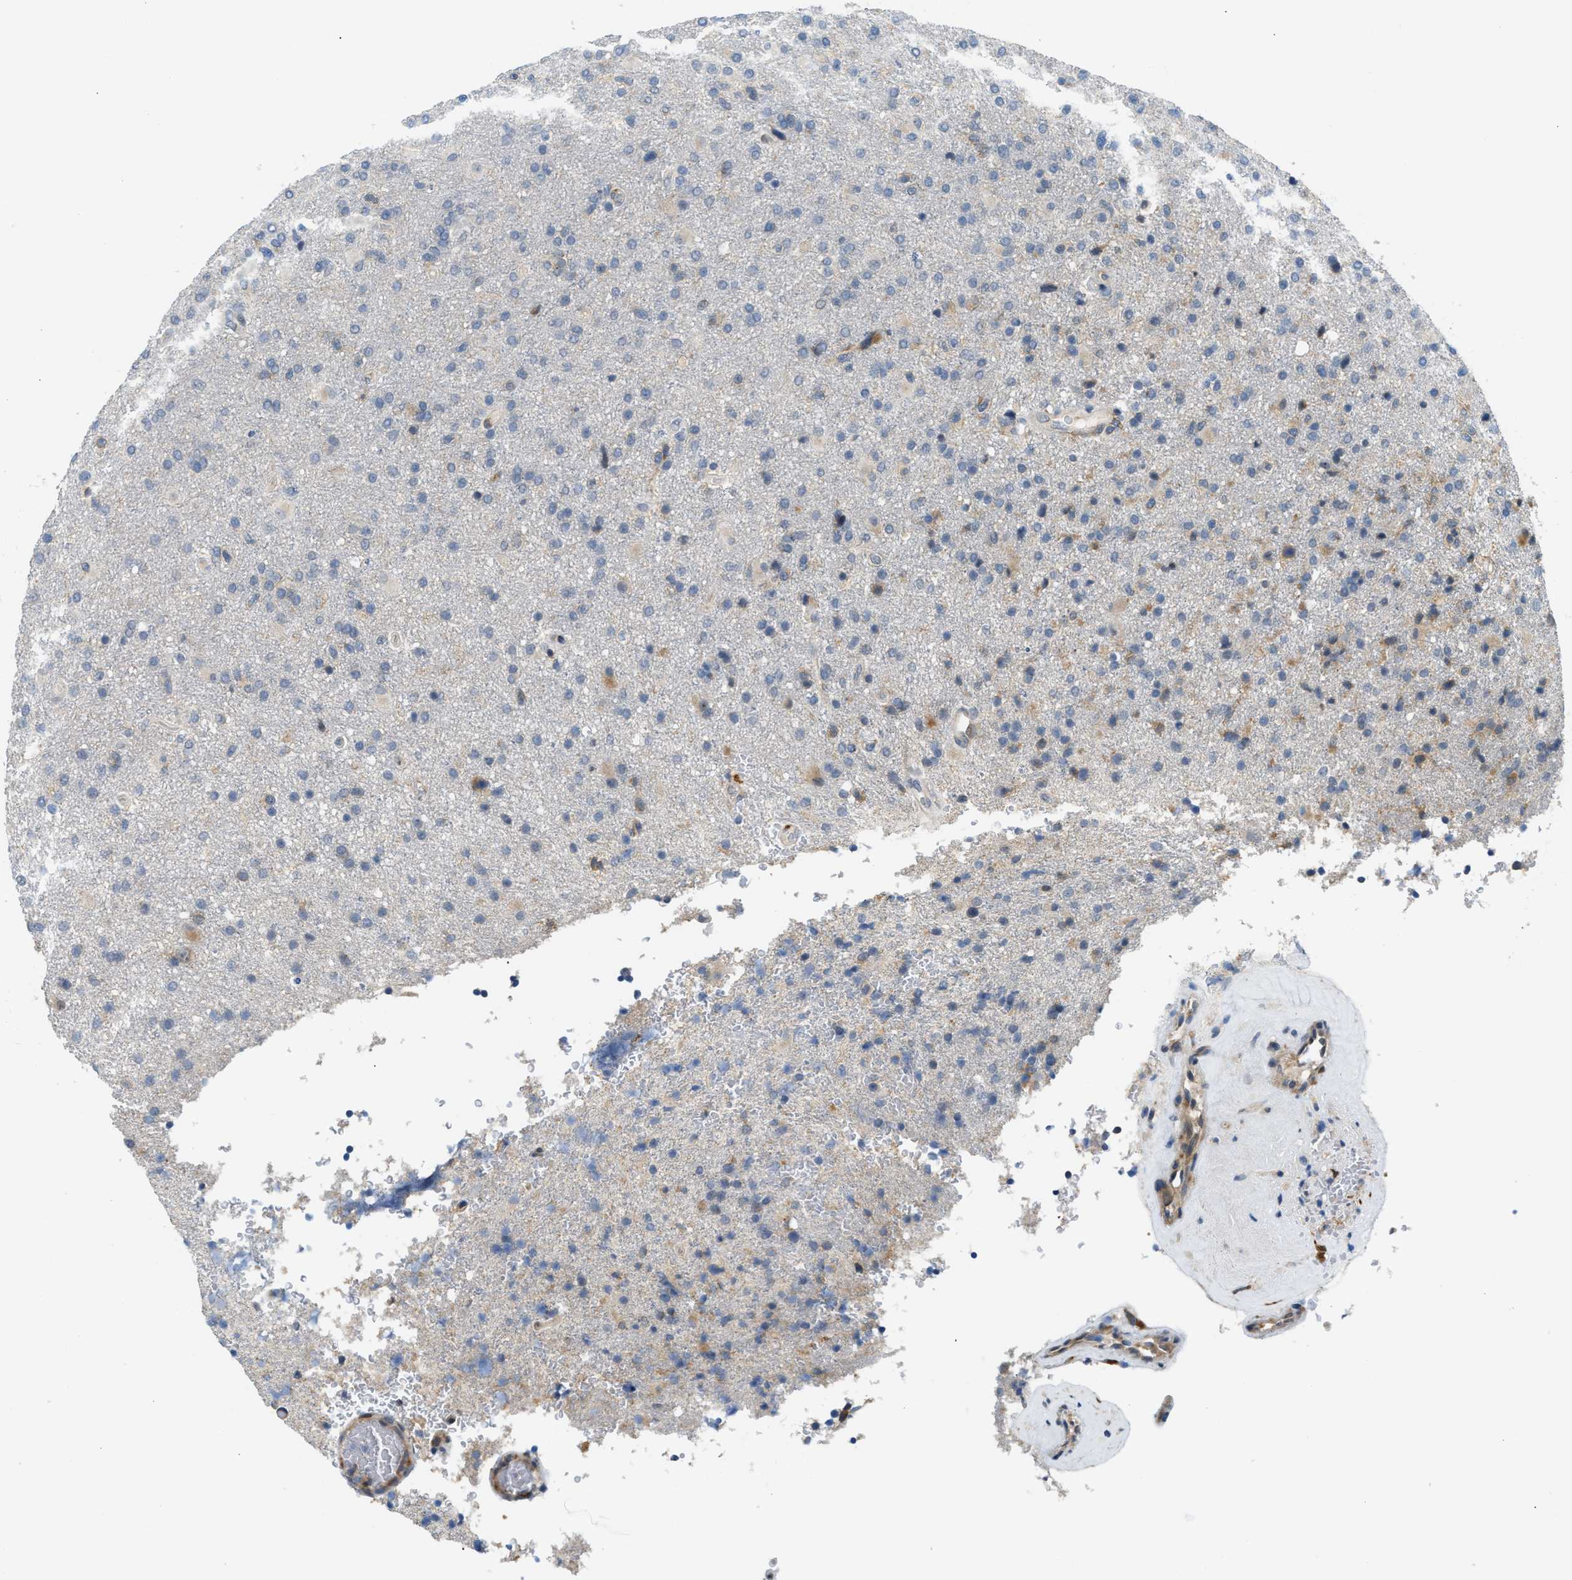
{"staining": {"intensity": "moderate", "quantity": "<25%", "location": "cytoplasmic/membranous"}, "tissue": "glioma", "cell_type": "Tumor cells", "image_type": "cancer", "snomed": [{"axis": "morphology", "description": "Glioma, malignant, High grade"}, {"axis": "topography", "description": "Brain"}], "caption": "Immunohistochemical staining of glioma reveals moderate cytoplasmic/membranous protein positivity in about <25% of tumor cells.", "gene": "KCNC2", "patient": {"sex": "male", "age": 72}}